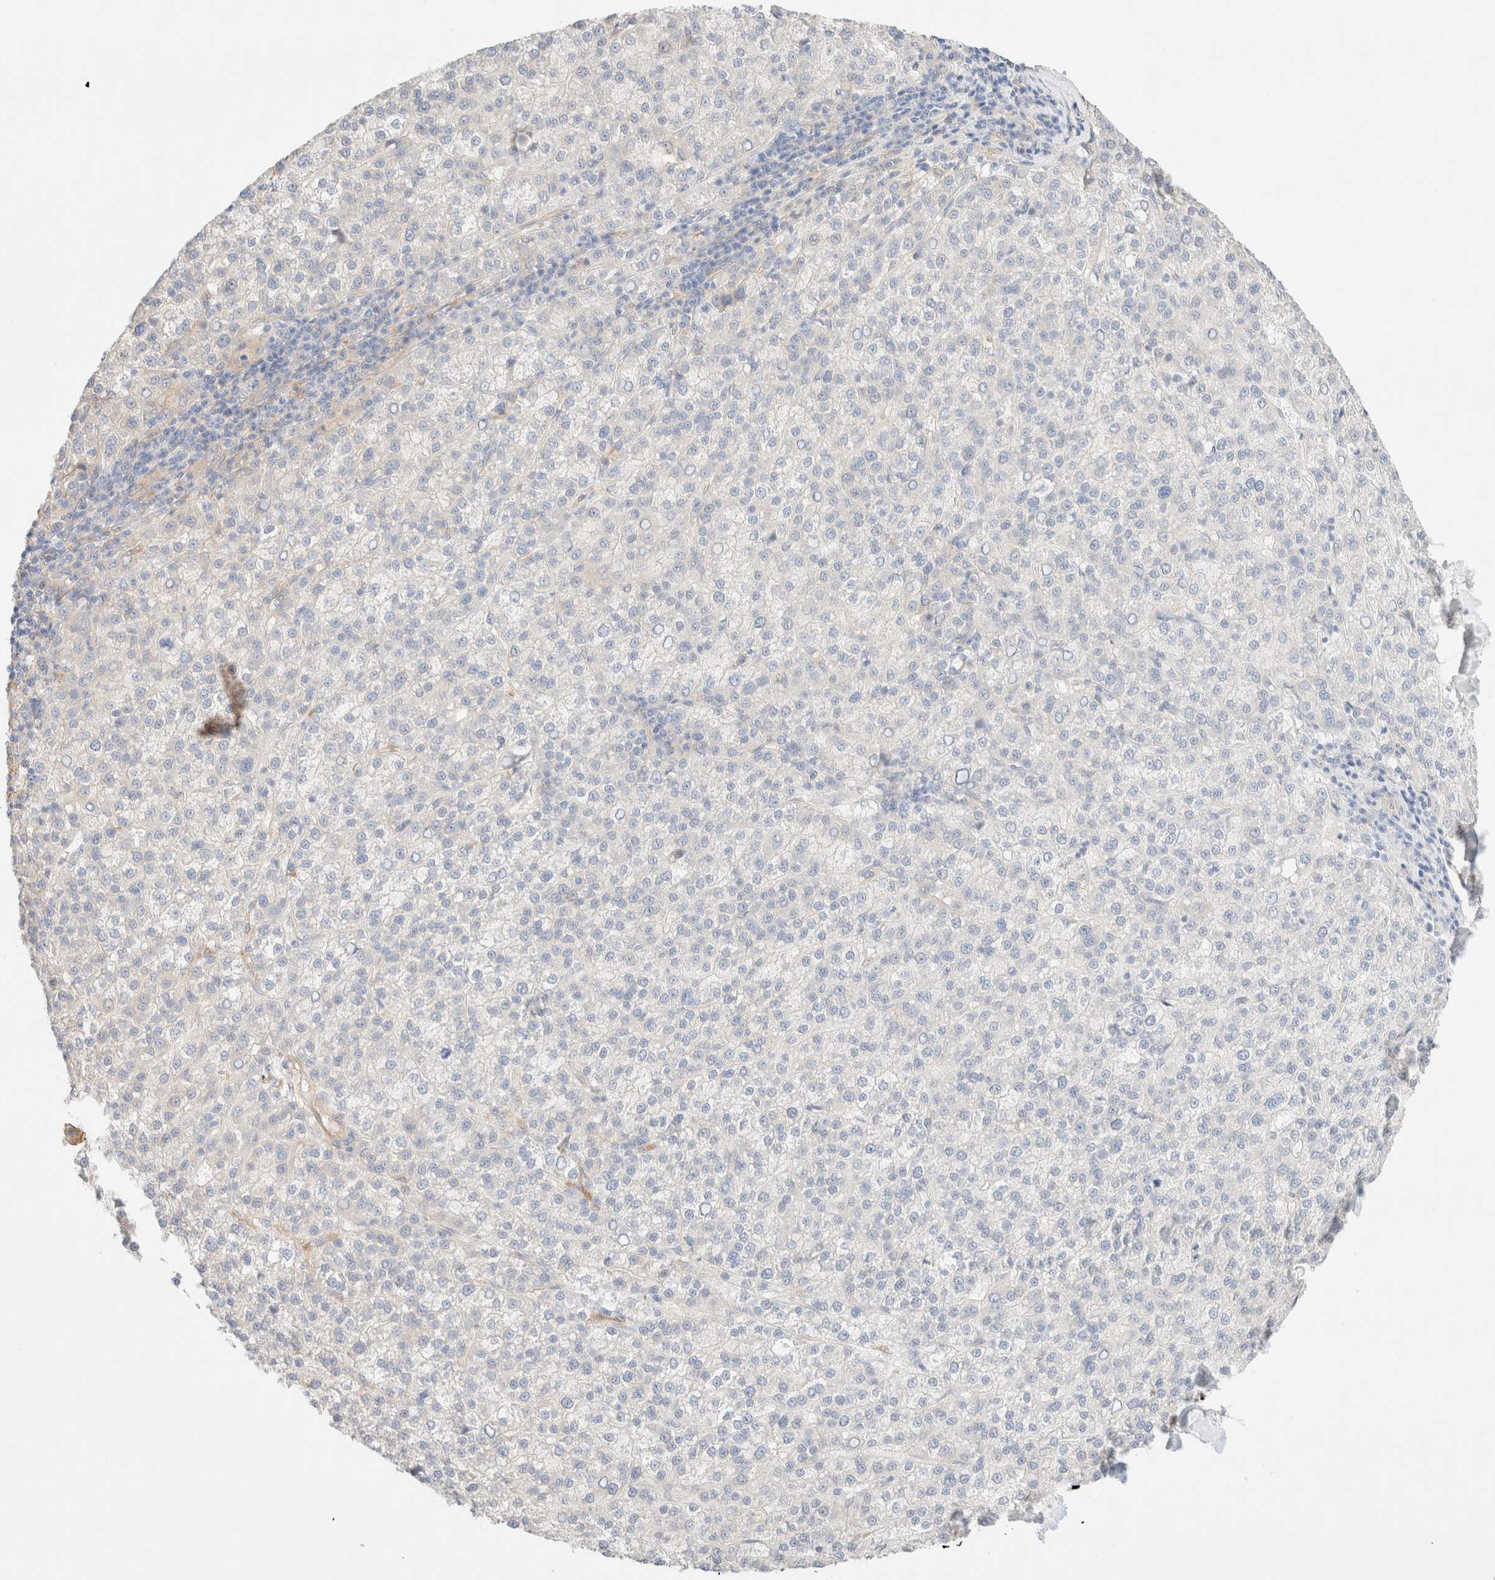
{"staining": {"intensity": "negative", "quantity": "none", "location": "none"}, "tissue": "liver cancer", "cell_type": "Tumor cells", "image_type": "cancer", "snomed": [{"axis": "morphology", "description": "Carcinoma, Hepatocellular, NOS"}, {"axis": "topography", "description": "Liver"}], "caption": "High power microscopy photomicrograph of an immunohistochemistry histopathology image of hepatocellular carcinoma (liver), revealing no significant expression in tumor cells. (Stains: DAB immunohistochemistry with hematoxylin counter stain, Microscopy: brightfield microscopy at high magnification).", "gene": "NIBAN2", "patient": {"sex": "female", "age": 58}}